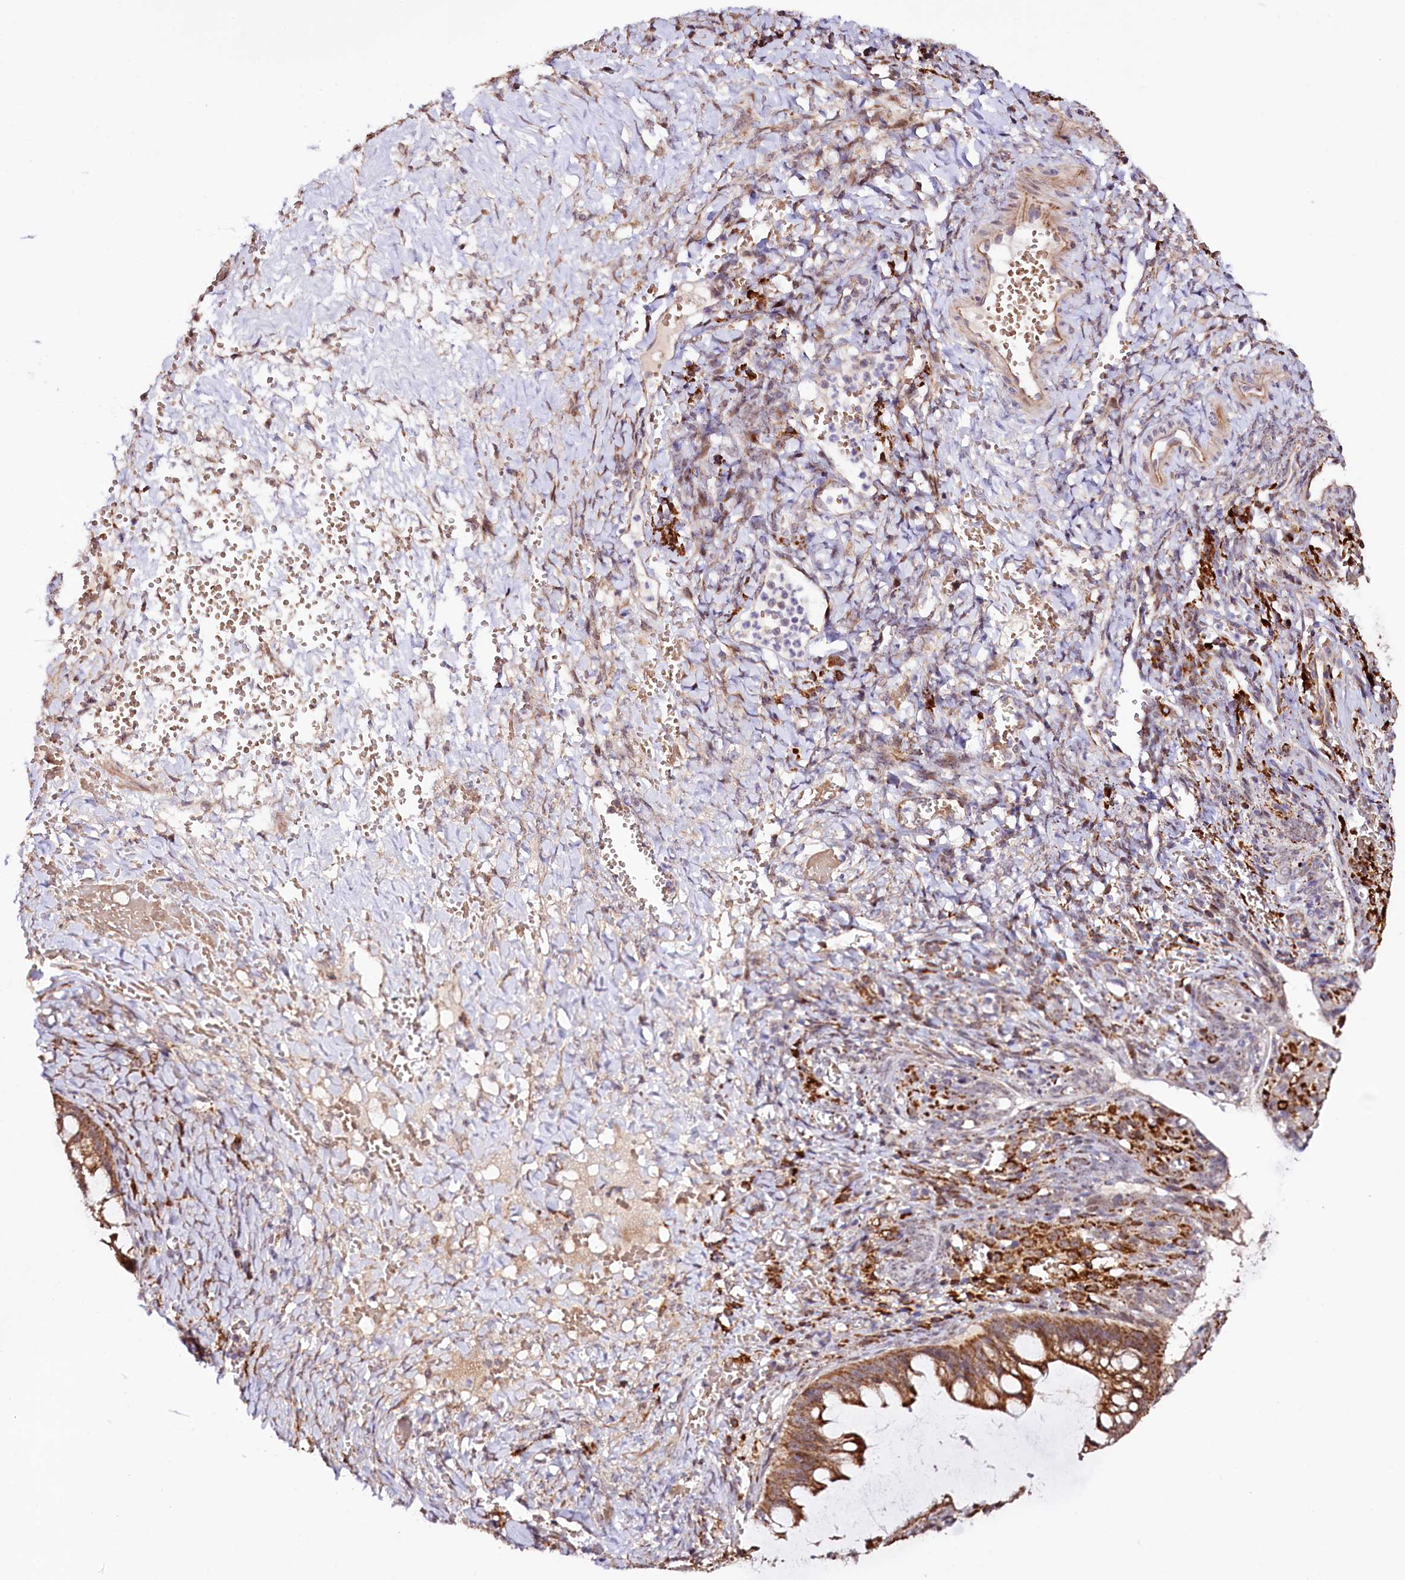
{"staining": {"intensity": "moderate", "quantity": ">75%", "location": "cytoplasmic/membranous"}, "tissue": "ovarian cancer", "cell_type": "Tumor cells", "image_type": "cancer", "snomed": [{"axis": "morphology", "description": "Cystadenocarcinoma, mucinous, NOS"}, {"axis": "topography", "description": "Ovary"}], "caption": "A brown stain highlights moderate cytoplasmic/membranous positivity of a protein in human mucinous cystadenocarcinoma (ovarian) tumor cells.", "gene": "ST7", "patient": {"sex": "female", "age": 73}}